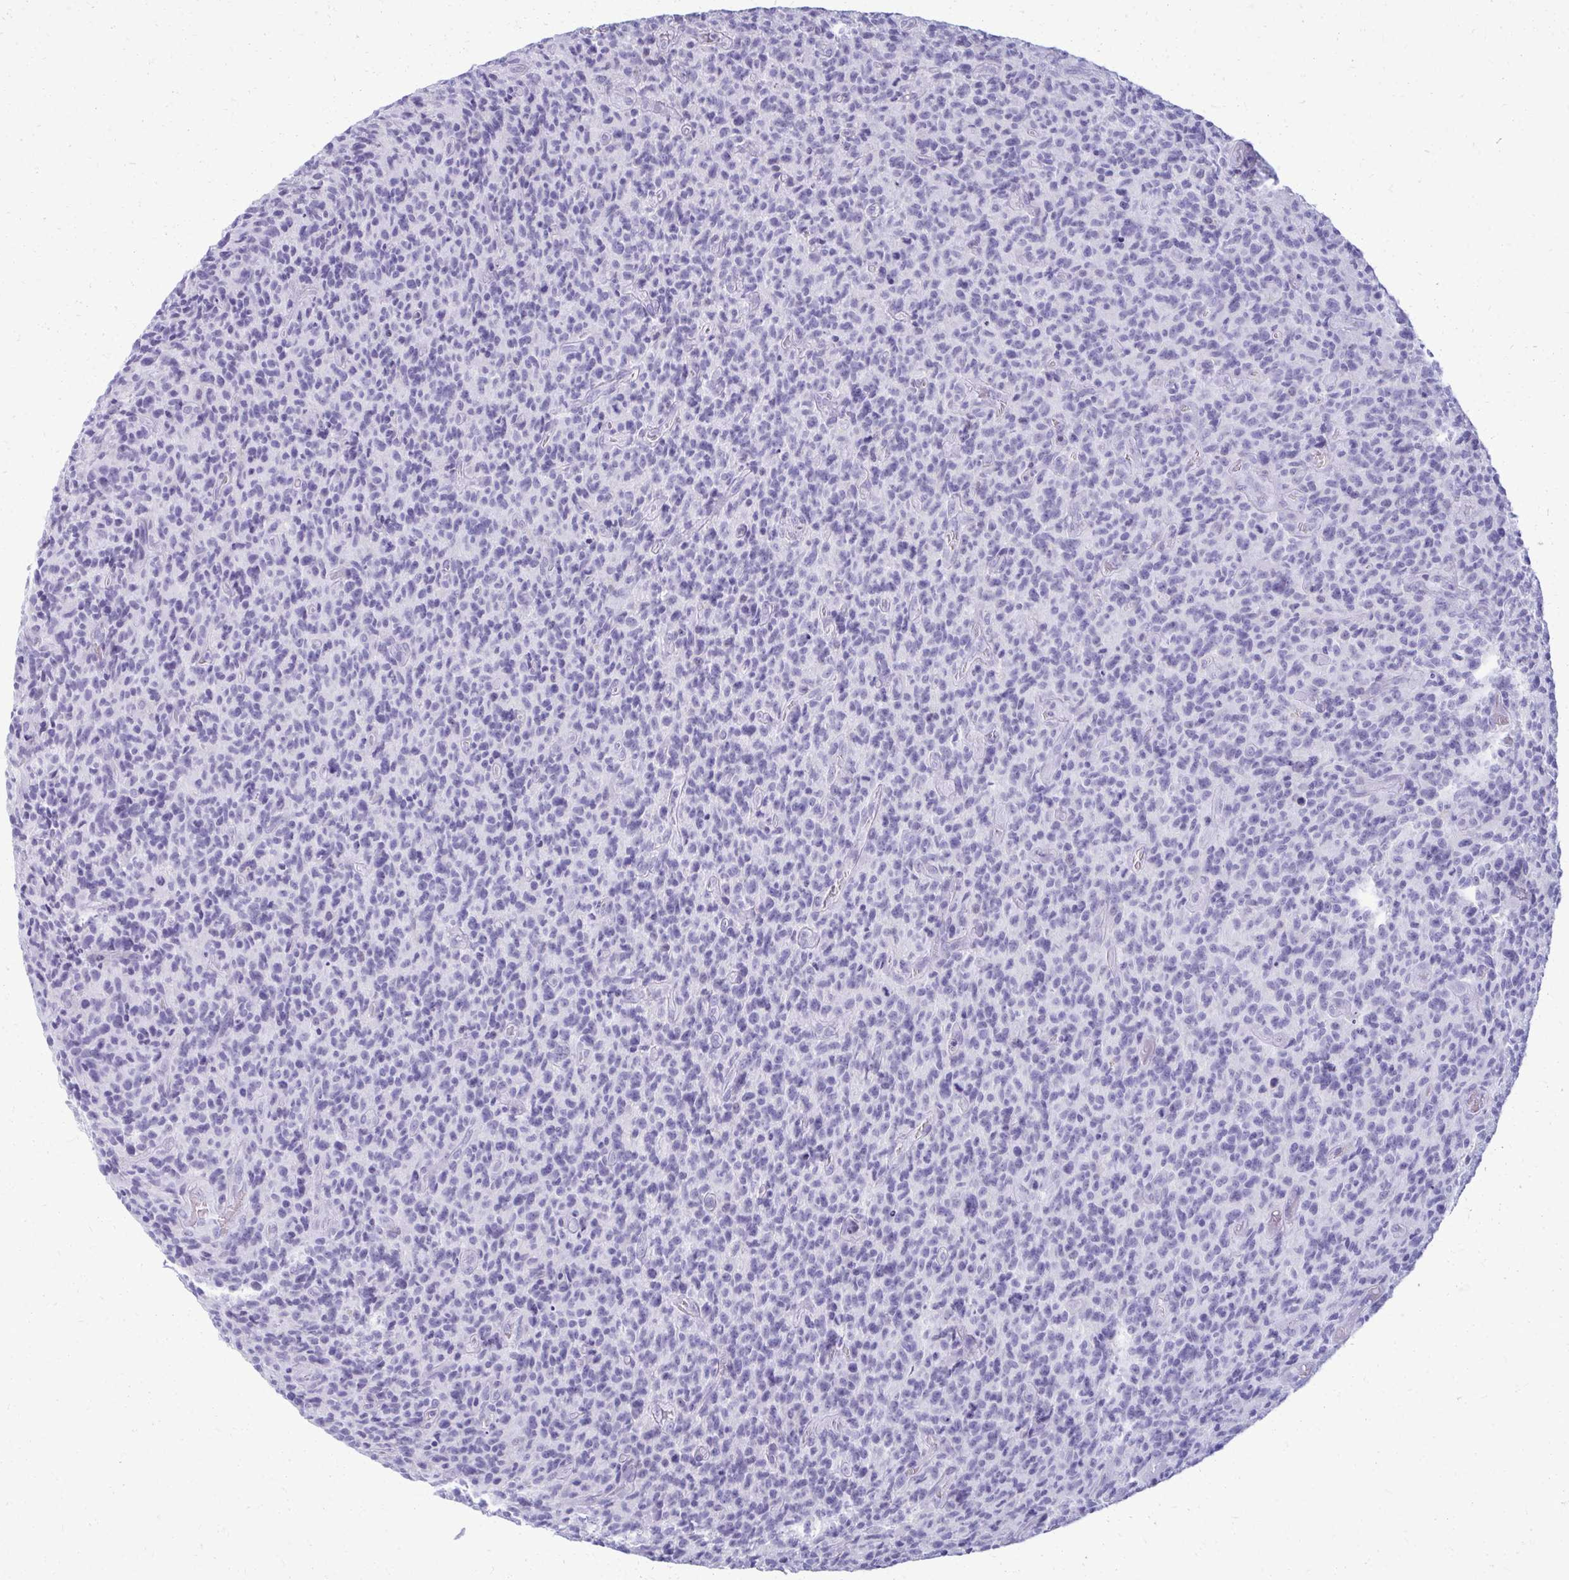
{"staining": {"intensity": "negative", "quantity": "none", "location": "none"}, "tissue": "glioma", "cell_type": "Tumor cells", "image_type": "cancer", "snomed": [{"axis": "morphology", "description": "Glioma, malignant, High grade"}, {"axis": "topography", "description": "Brain"}], "caption": "There is no significant positivity in tumor cells of glioma. Nuclei are stained in blue.", "gene": "ACSM2B", "patient": {"sex": "male", "age": 76}}